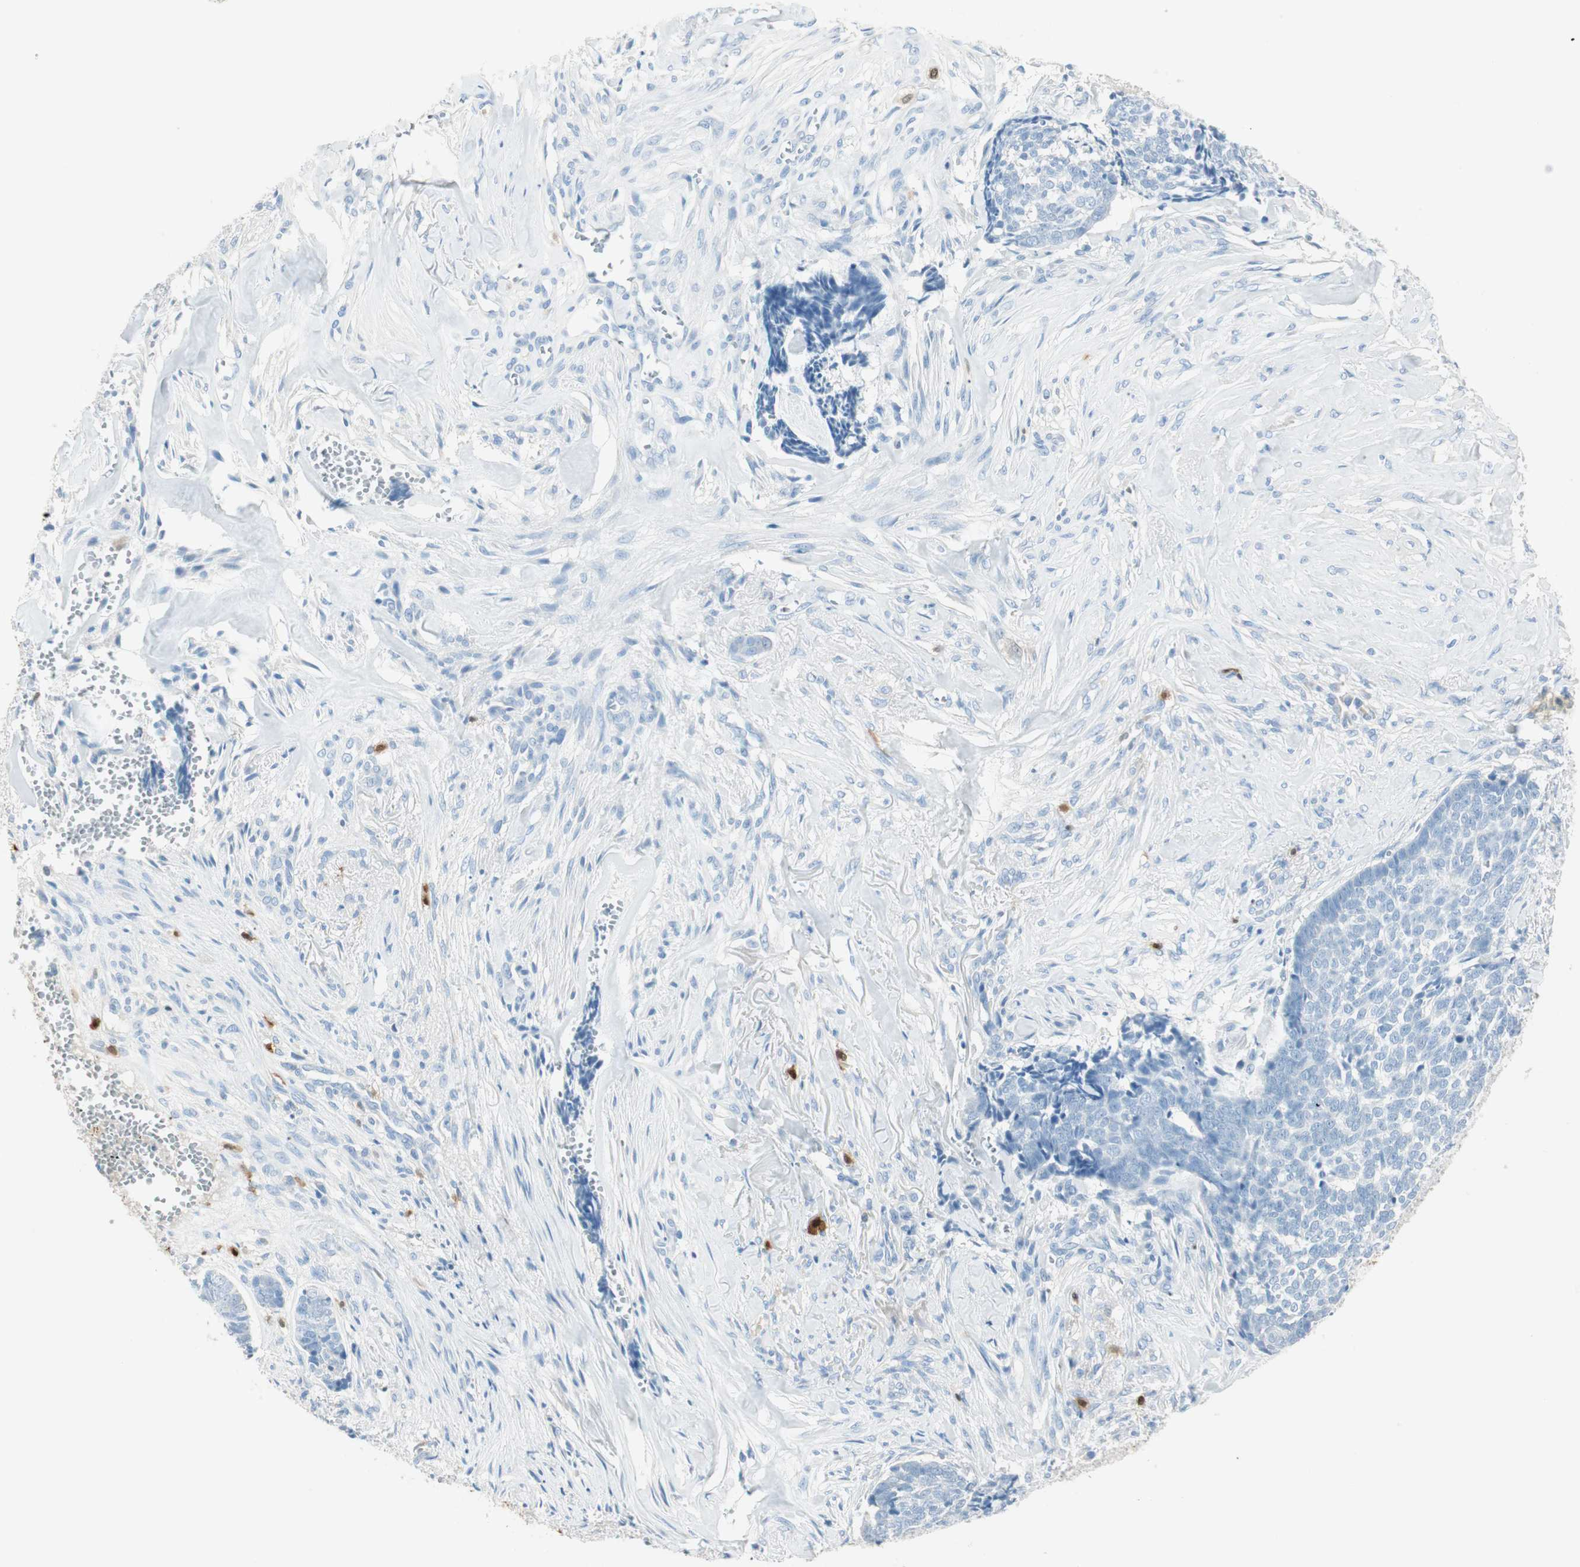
{"staining": {"intensity": "negative", "quantity": "none", "location": "none"}, "tissue": "skin cancer", "cell_type": "Tumor cells", "image_type": "cancer", "snomed": [{"axis": "morphology", "description": "Basal cell carcinoma"}, {"axis": "topography", "description": "Skin"}], "caption": "High power microscopy micrograph of an immunohistochemistry photomicrograph of basal cell carcinoma (skin), revealing no significant positivity in tumor cells. (DAB immunohistochemistry (IHC) with hematoxylin counter stain).", "gene": "HPGD", "patient": {"sex": "male", "age": 84}}